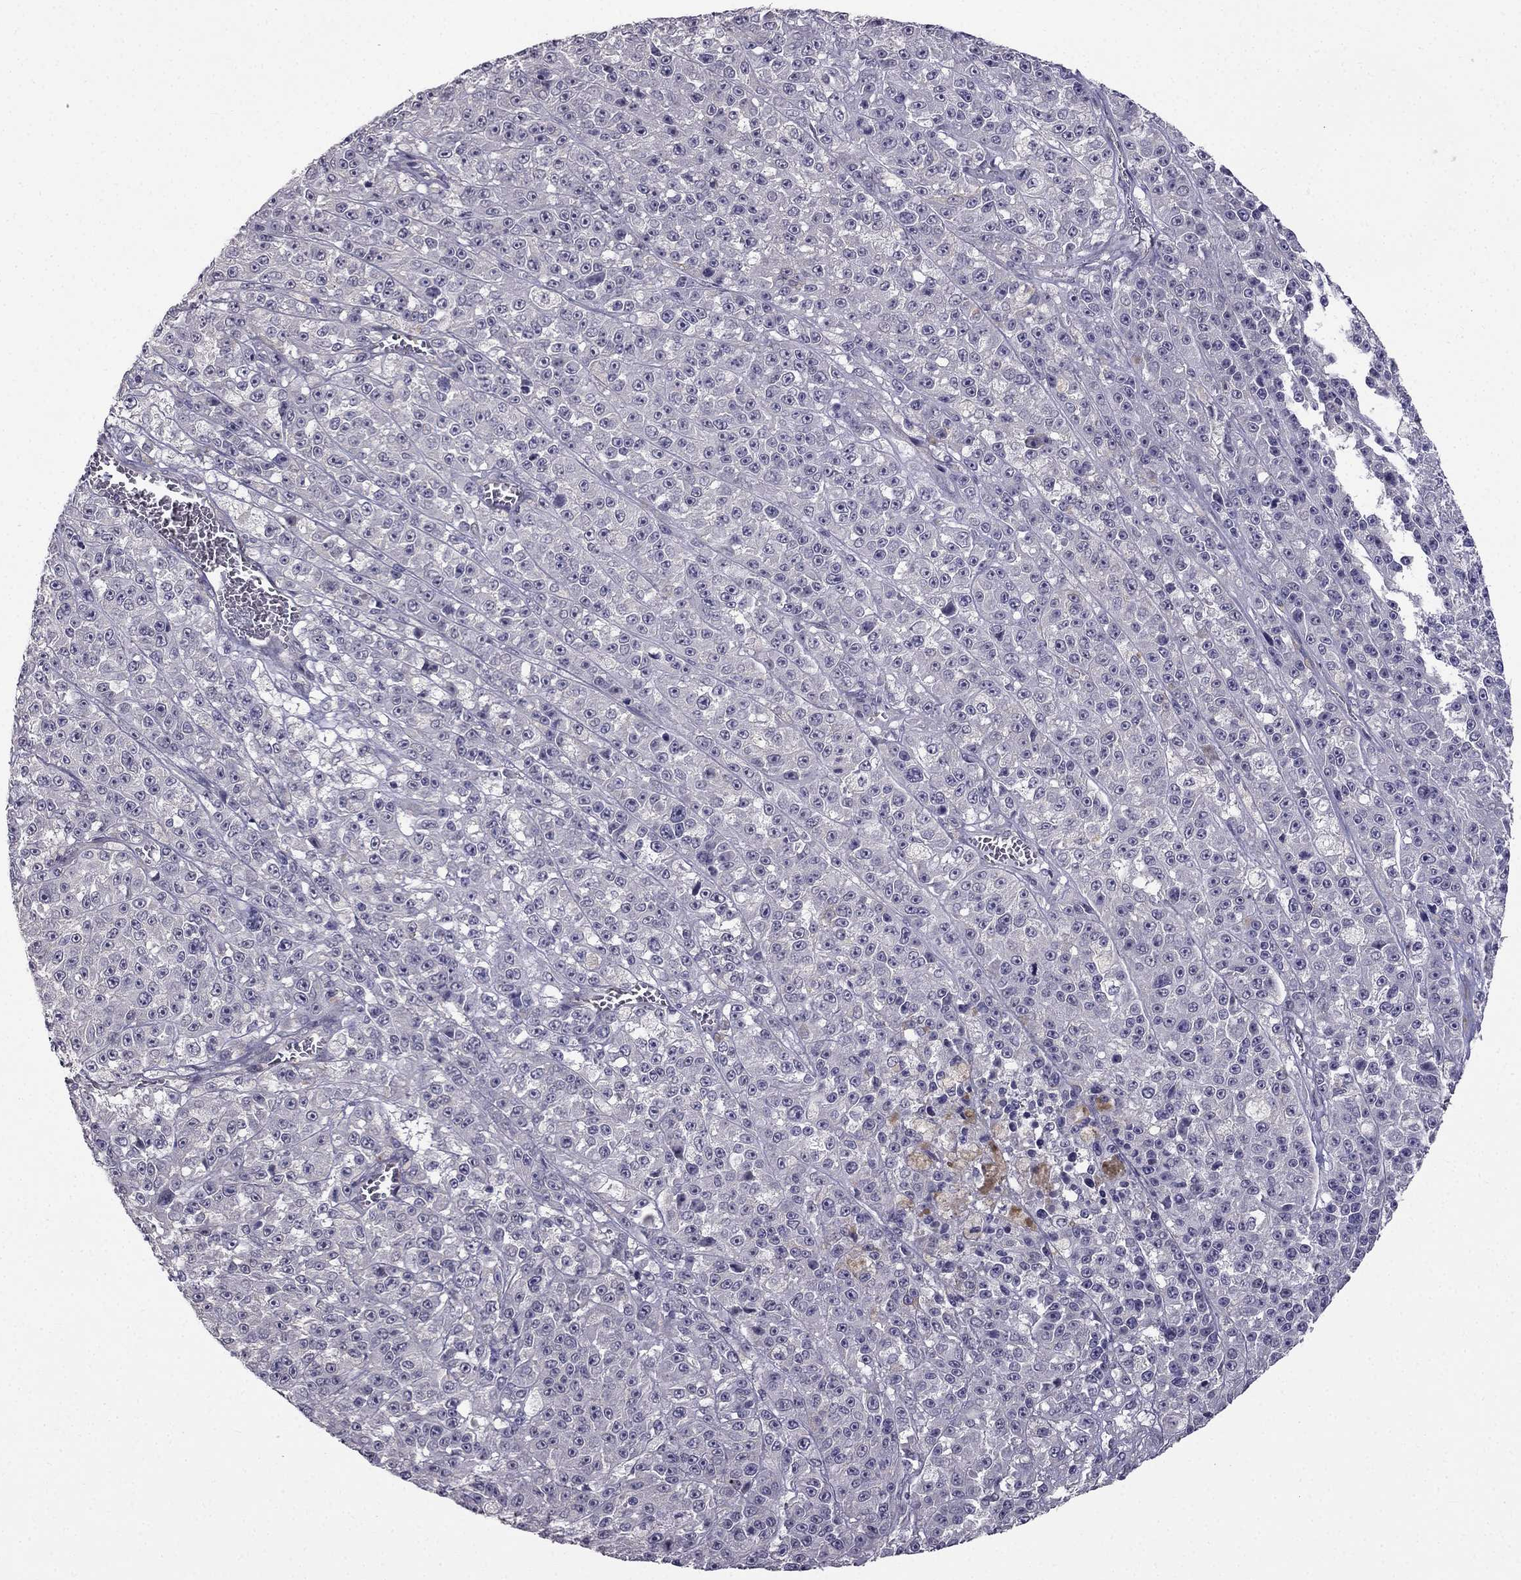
{"staining": {"intensity": "negative", "quantity": "none", "location": "none"}, "tissue": "melanoma", "cell_type": "Tumor cells", "image_type": "cancer", "snomed": [{"axis": "morphology", "description": "Malignant melanoma, NOS"}, {"axis": "topography", "description": "Skin"}], "caption": "High magnification brightfield microscopy of malignant melanoma stained with DAB (3,3'-diaminobenzidine) (brown) and counterstained with hematoxylin (blue): tumor cells show no significant expression.", "gene": "HSFX1", "patient": {"sex": "female", "age": 58}}